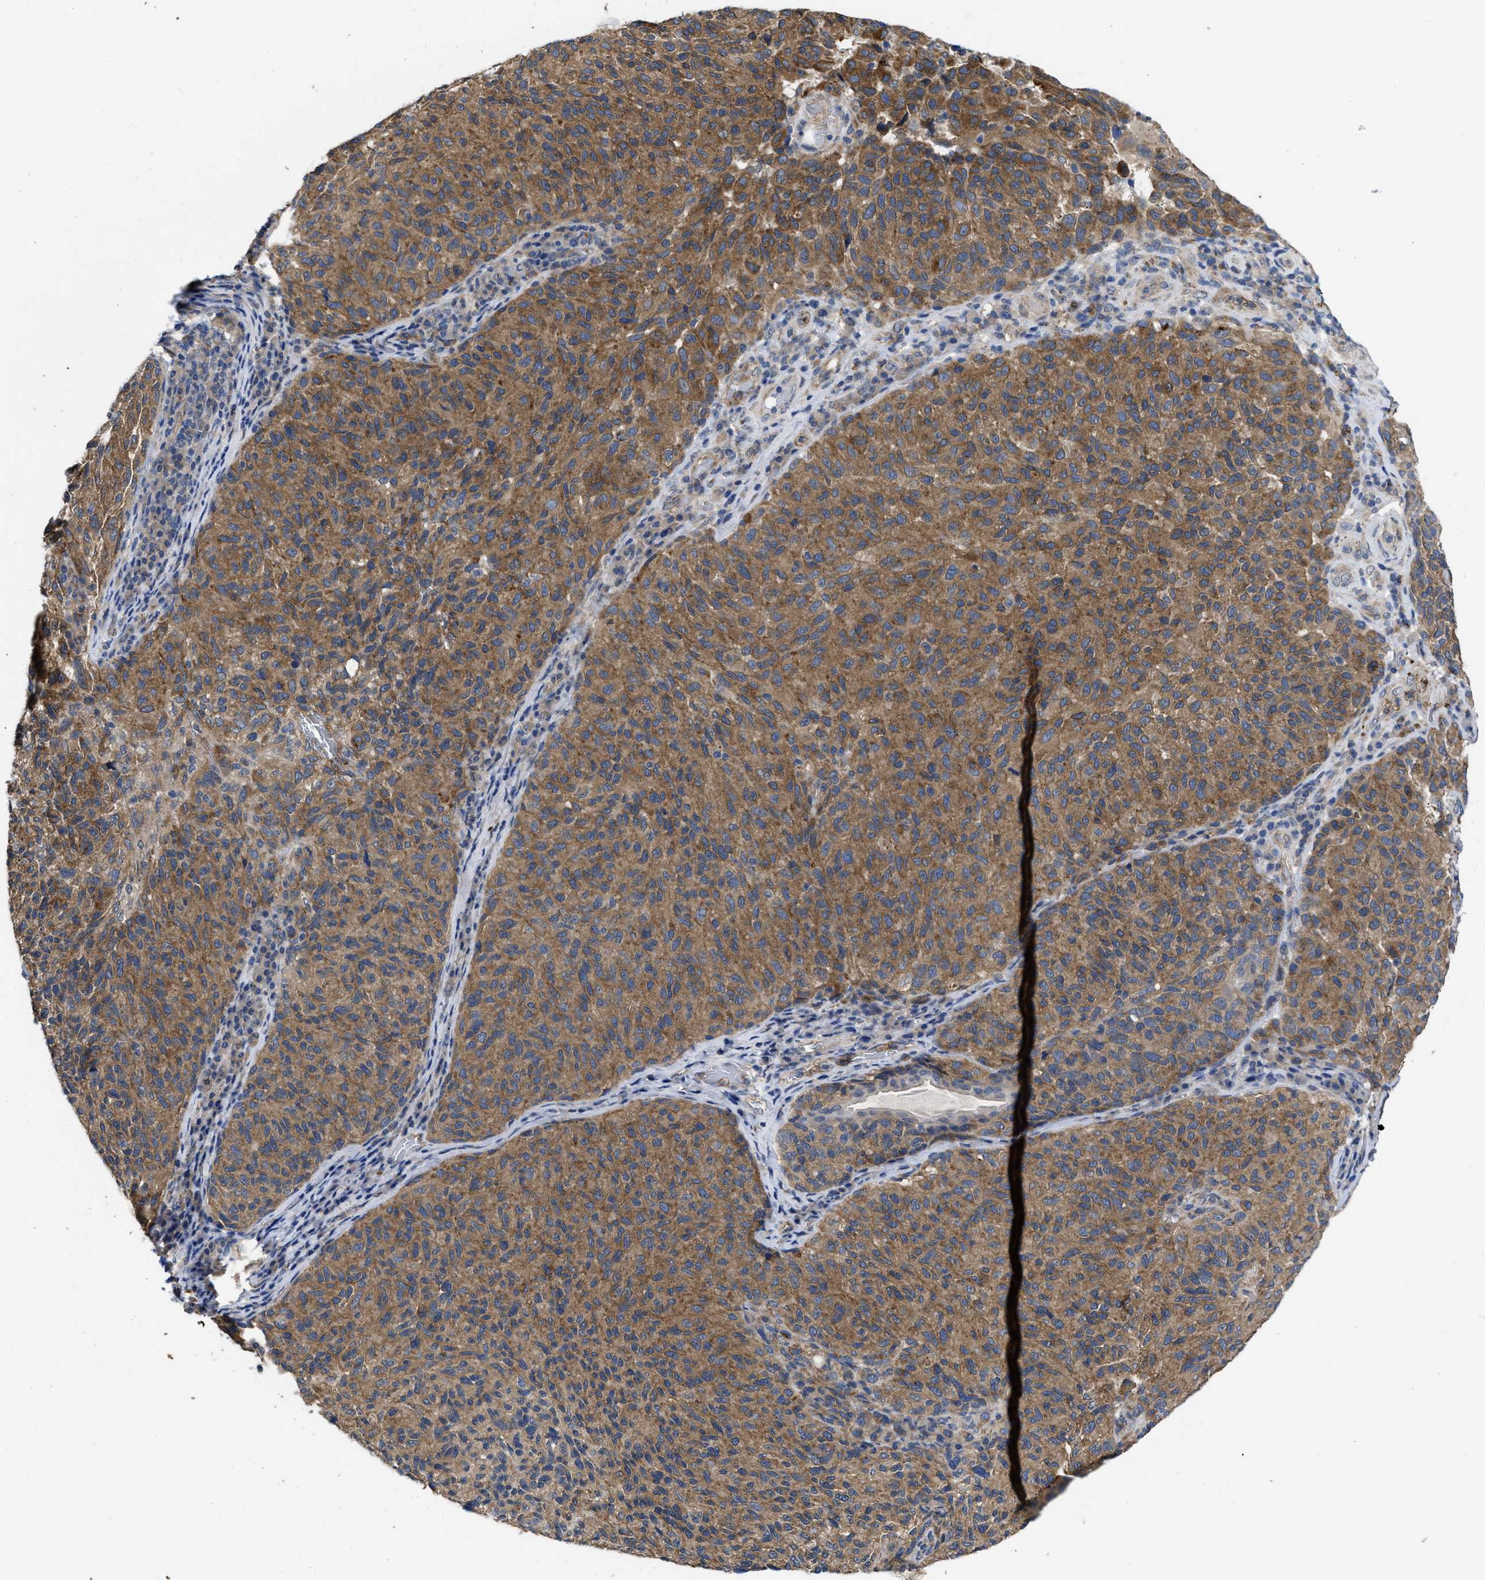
{"staining": {"intensity": "strong", "quantity": ">75%", "location": "cytoplasmic/membranous"}, "tissue": "melanoma", "cell_type": "Tumor cells", "image_type": "cancer", "snomed": [{"axis": "morphology", "description": "Malignant melanoma, NOS"}, {"axis": "topography", "description": "Skin"}], "caption": "An immunohistochemistry (IHC) image of neoplastic tissue is shown. Protein staining in brown highlights strong cytoplasmic/membranous positivity in melanoma within tumor cells. Using DAB (3,3'-diaminobenzidine) (brown) and hematoxylin (blue) stains, captured at high magnification using brightfield microscopy.", "gene": "PKD2", "patient": {"sex": "female", "age": 73}}